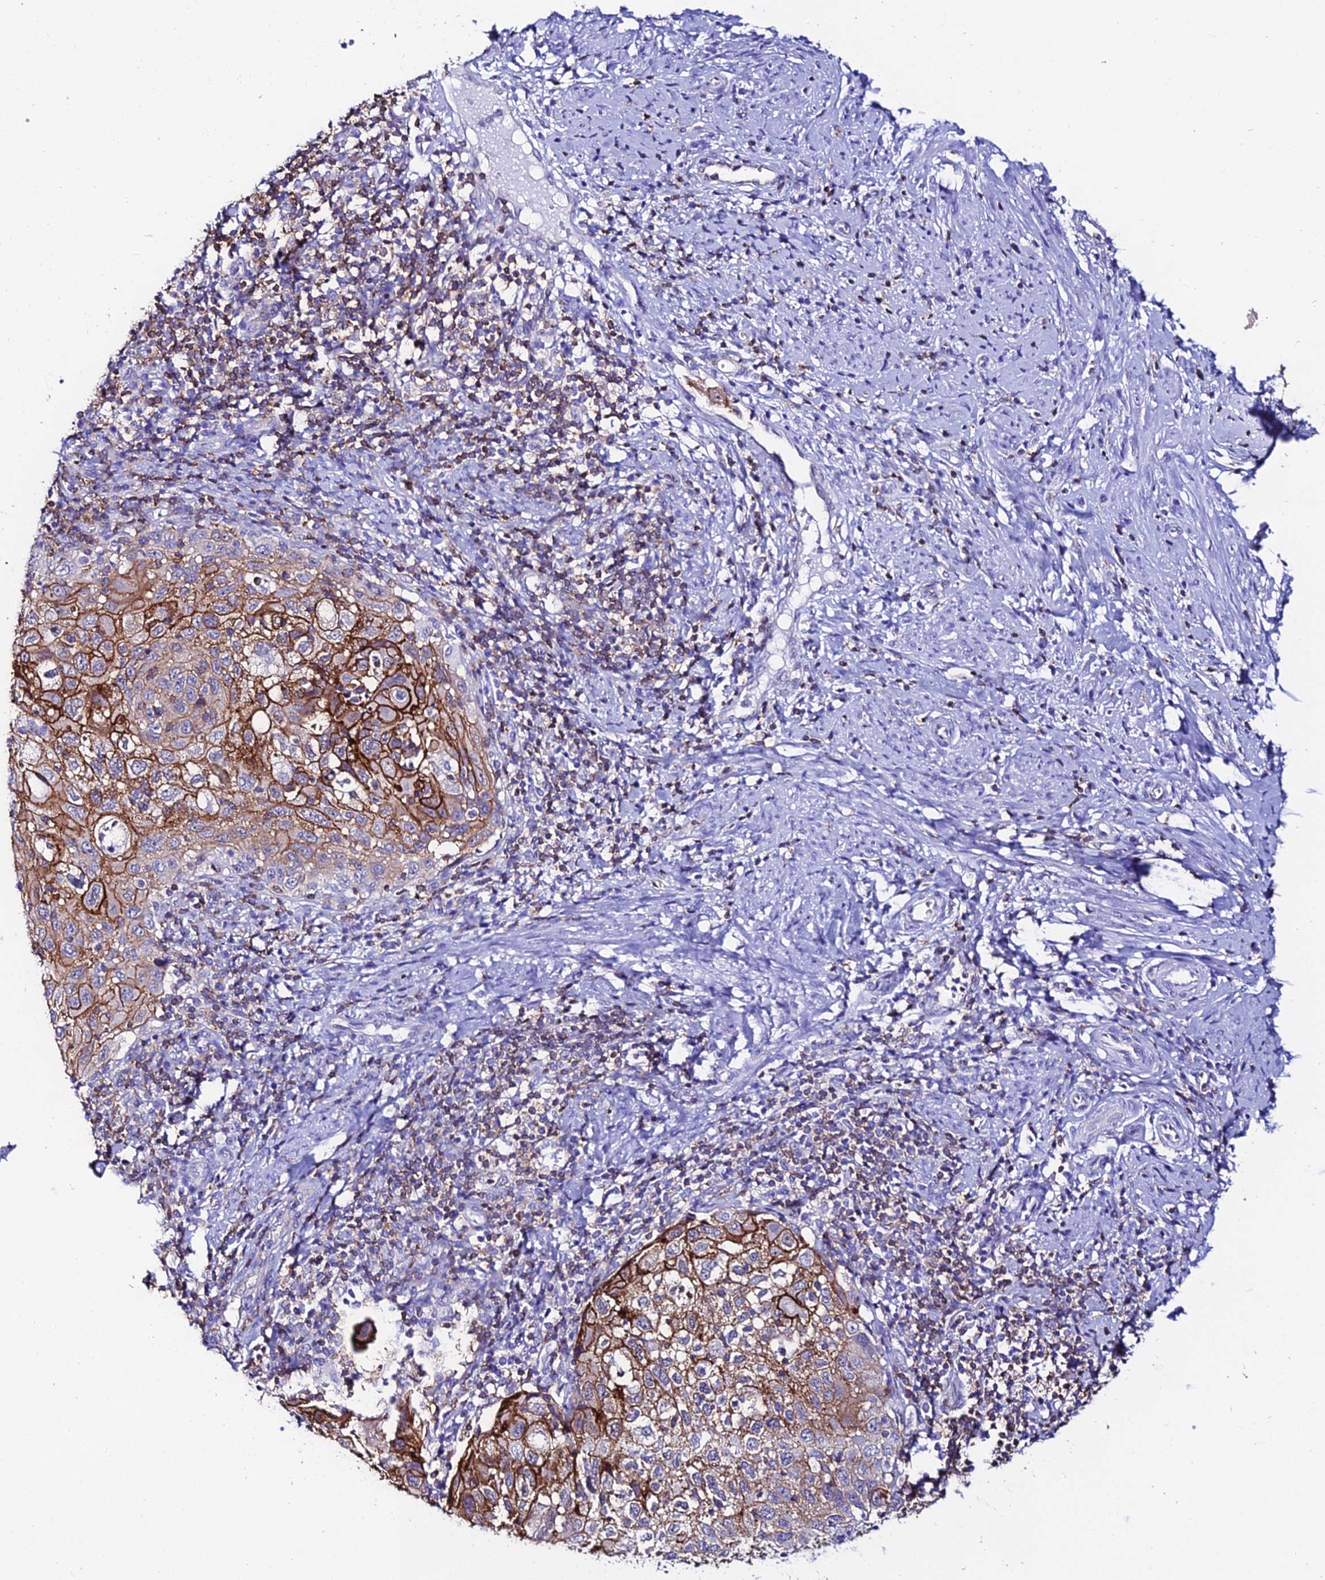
{"staining": {"intensity": "moderate", "quantity": "25%-75%", "location": "cytoplasmic/membranous"}, "tissue": "cervical cancer", "cell_type": "Tumor cells", "image_type": "cancer", "snomed": [{"axis": "morphology", "description": "Squamous cell carcinoma, NOS"}, {"axis": "topography", "description": "Cervix"}], "caption": "An immunohistochemistry (IHC) image of neoplastic tissue is shown. Protein staining in brown highlights moderate cytoplasmic/membranous positivity in cervical squamous cell carcinoma within tumor cells. (Stains: DAB in brown, nuclei in blue, Microscopy: brightfield microscopy at high magnification).", "gene": "S100A16", "patient": {"sex": "female", "age": 70}}